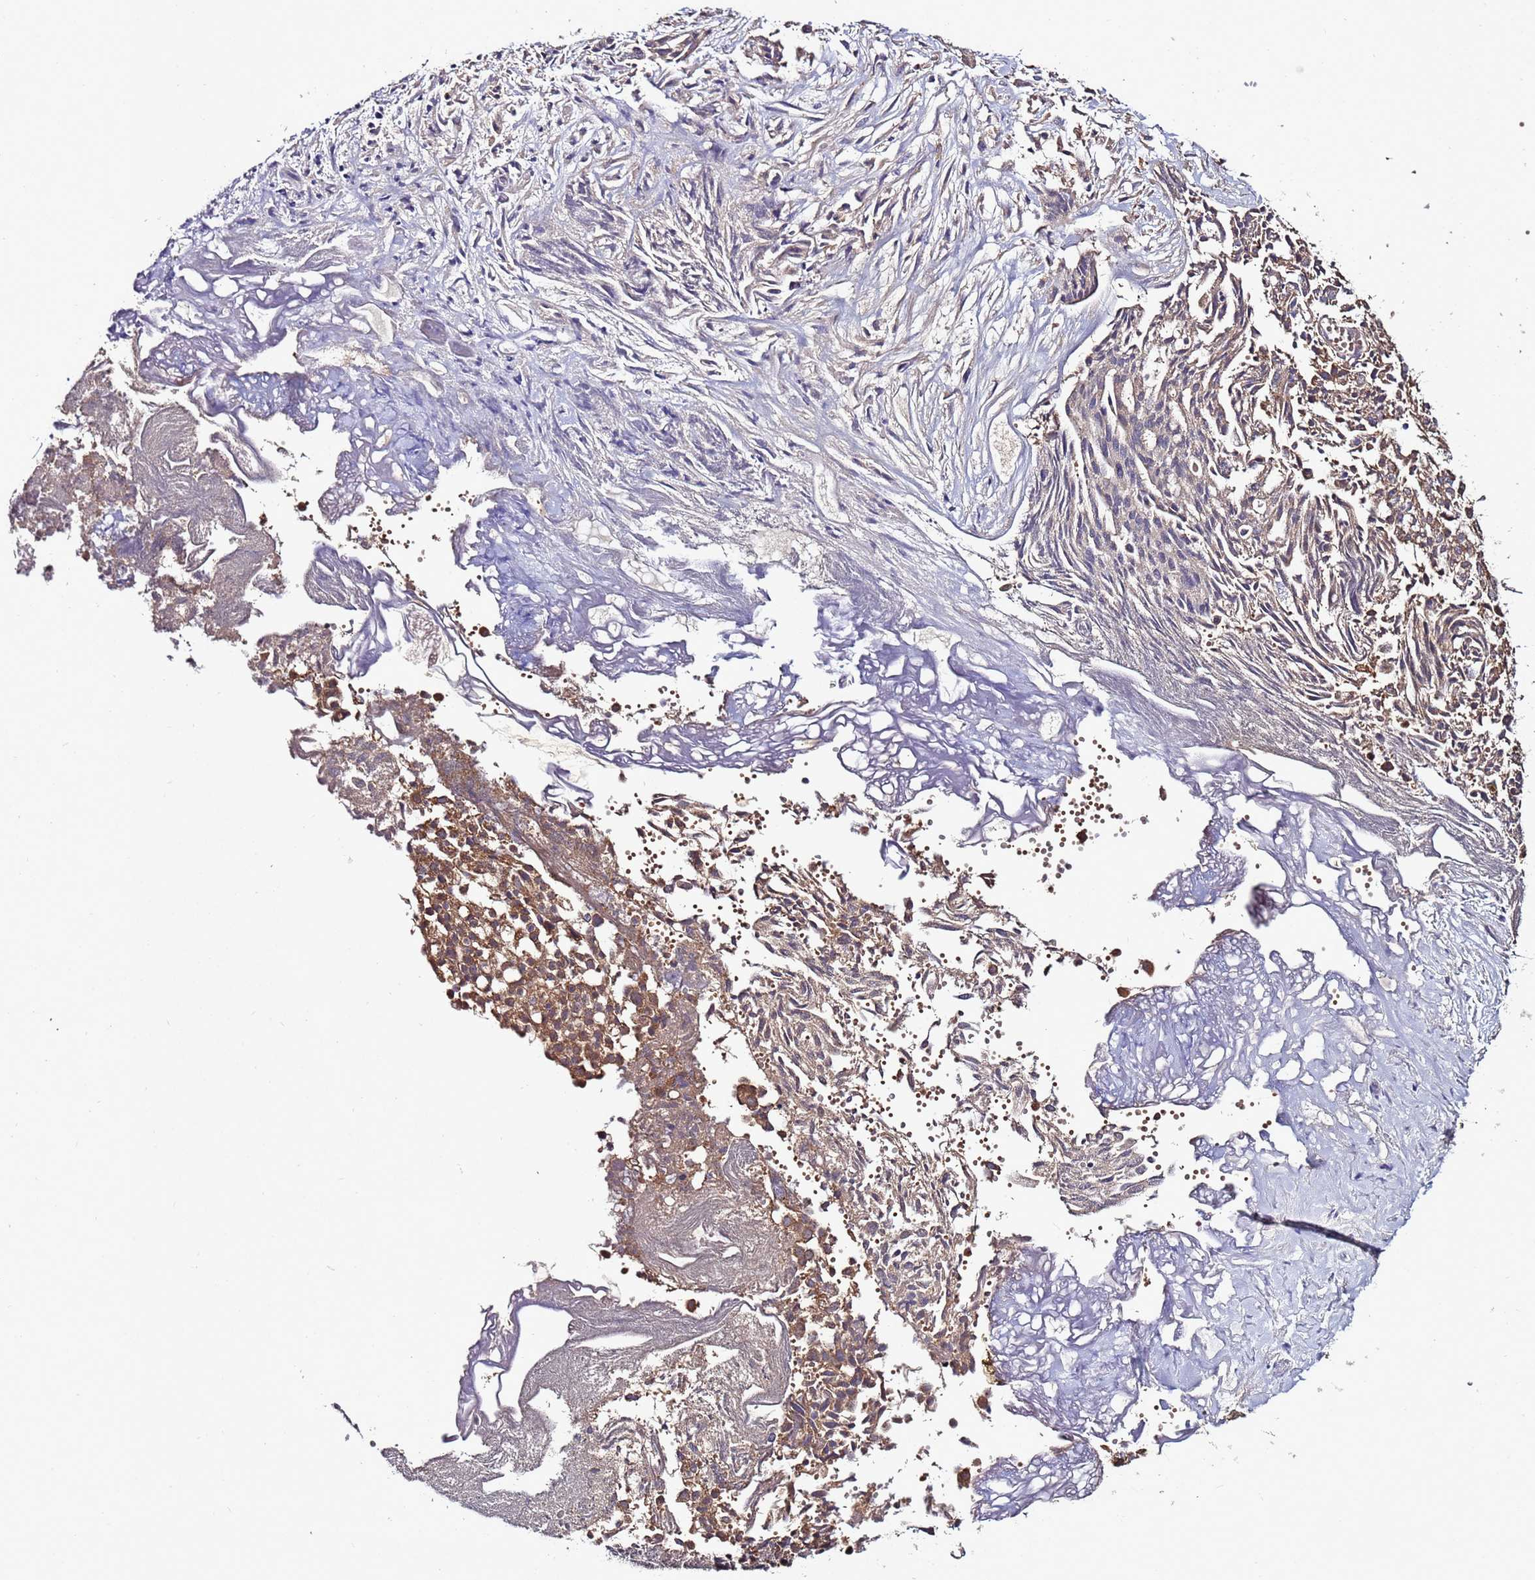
{"staining": {"intensity": "weak", "quantity": "25%-75%", "location": "cytoplasmic/membranous"}, "tissue": "ovarian cancer", "cell_type": "Tumor cells", "image_type": "cancer", "snomed": [{"axis": "morphology", "description": "Cystadenocarcinoma, serous, NOS"}, {"axis": "topography", "description": "Soft tissue"}, {"axis": "topography", "description": "Ovary"}], "caption": "About 25%-75% of tumor cells in ovarian cancer demonstrate weak cytoplasmic/membranous protein expression as visualized by brown immunohistochemical staining.", "gene": "RPS15A", "patient": {"sex": "female", "age": 57}}